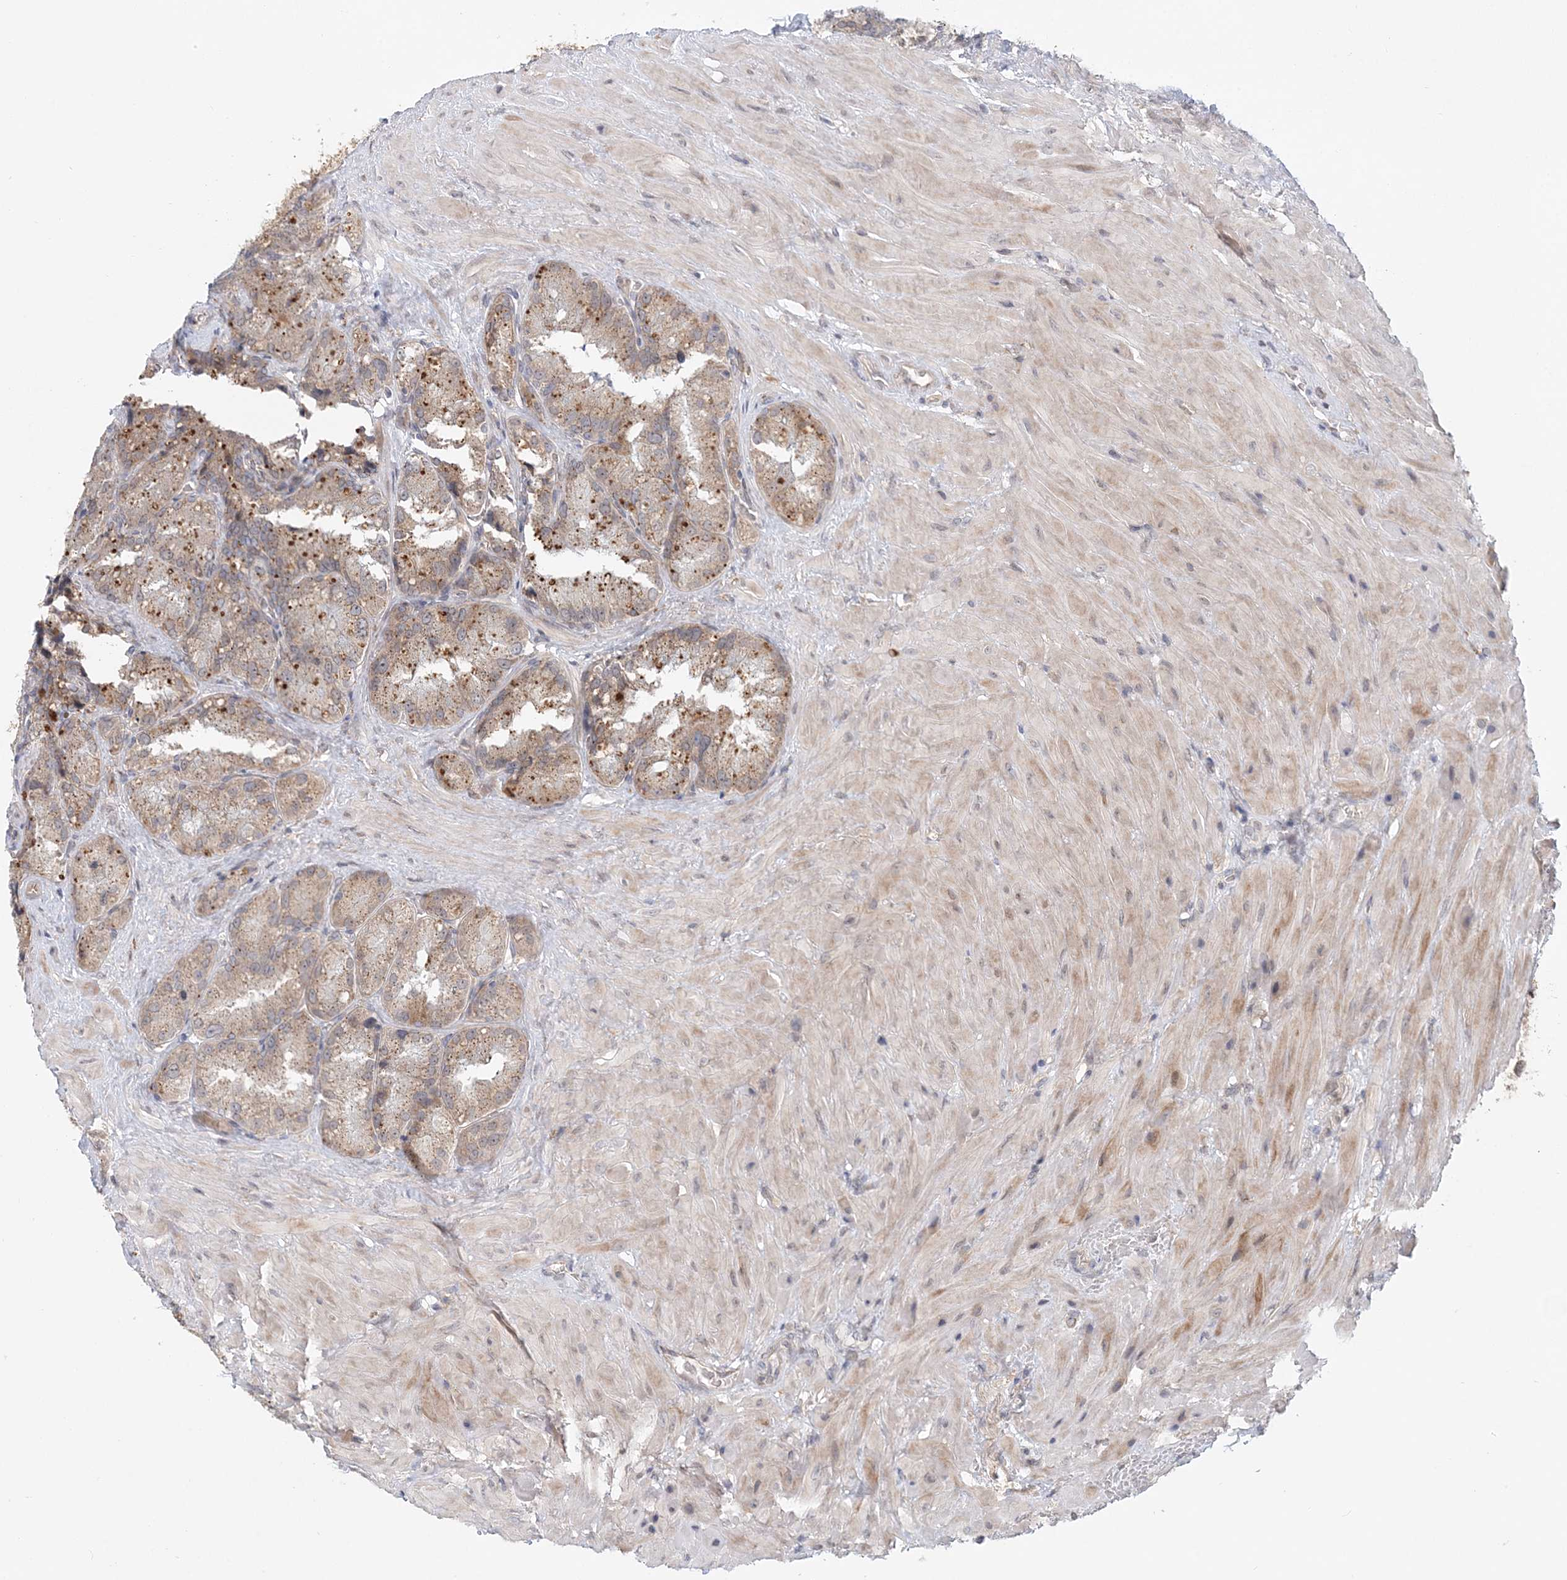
{"staining": {"intensity": "moderate", "quantity": "25%-75%", "location": "cytoplasmic/membranous"}, "tissue": "seminal vesicle", "cell_type": "Glandular cells", "image_type": "normal", "snomed": [{"axis": "morphology", "description": "Normal tissue, NOS"}, {"axis": "topography", "description": "Seminal veicle"}], "caption": "Immunohistochemical staining of unremarkable human seminal vesicle exhibits 25%-75% levels of moderate cytoplasmic/membranous protein expression in about 25%-75% of glandular cells.", "gene": "PCYOX1L", "patient": {"sex": "male", "age": 62}}